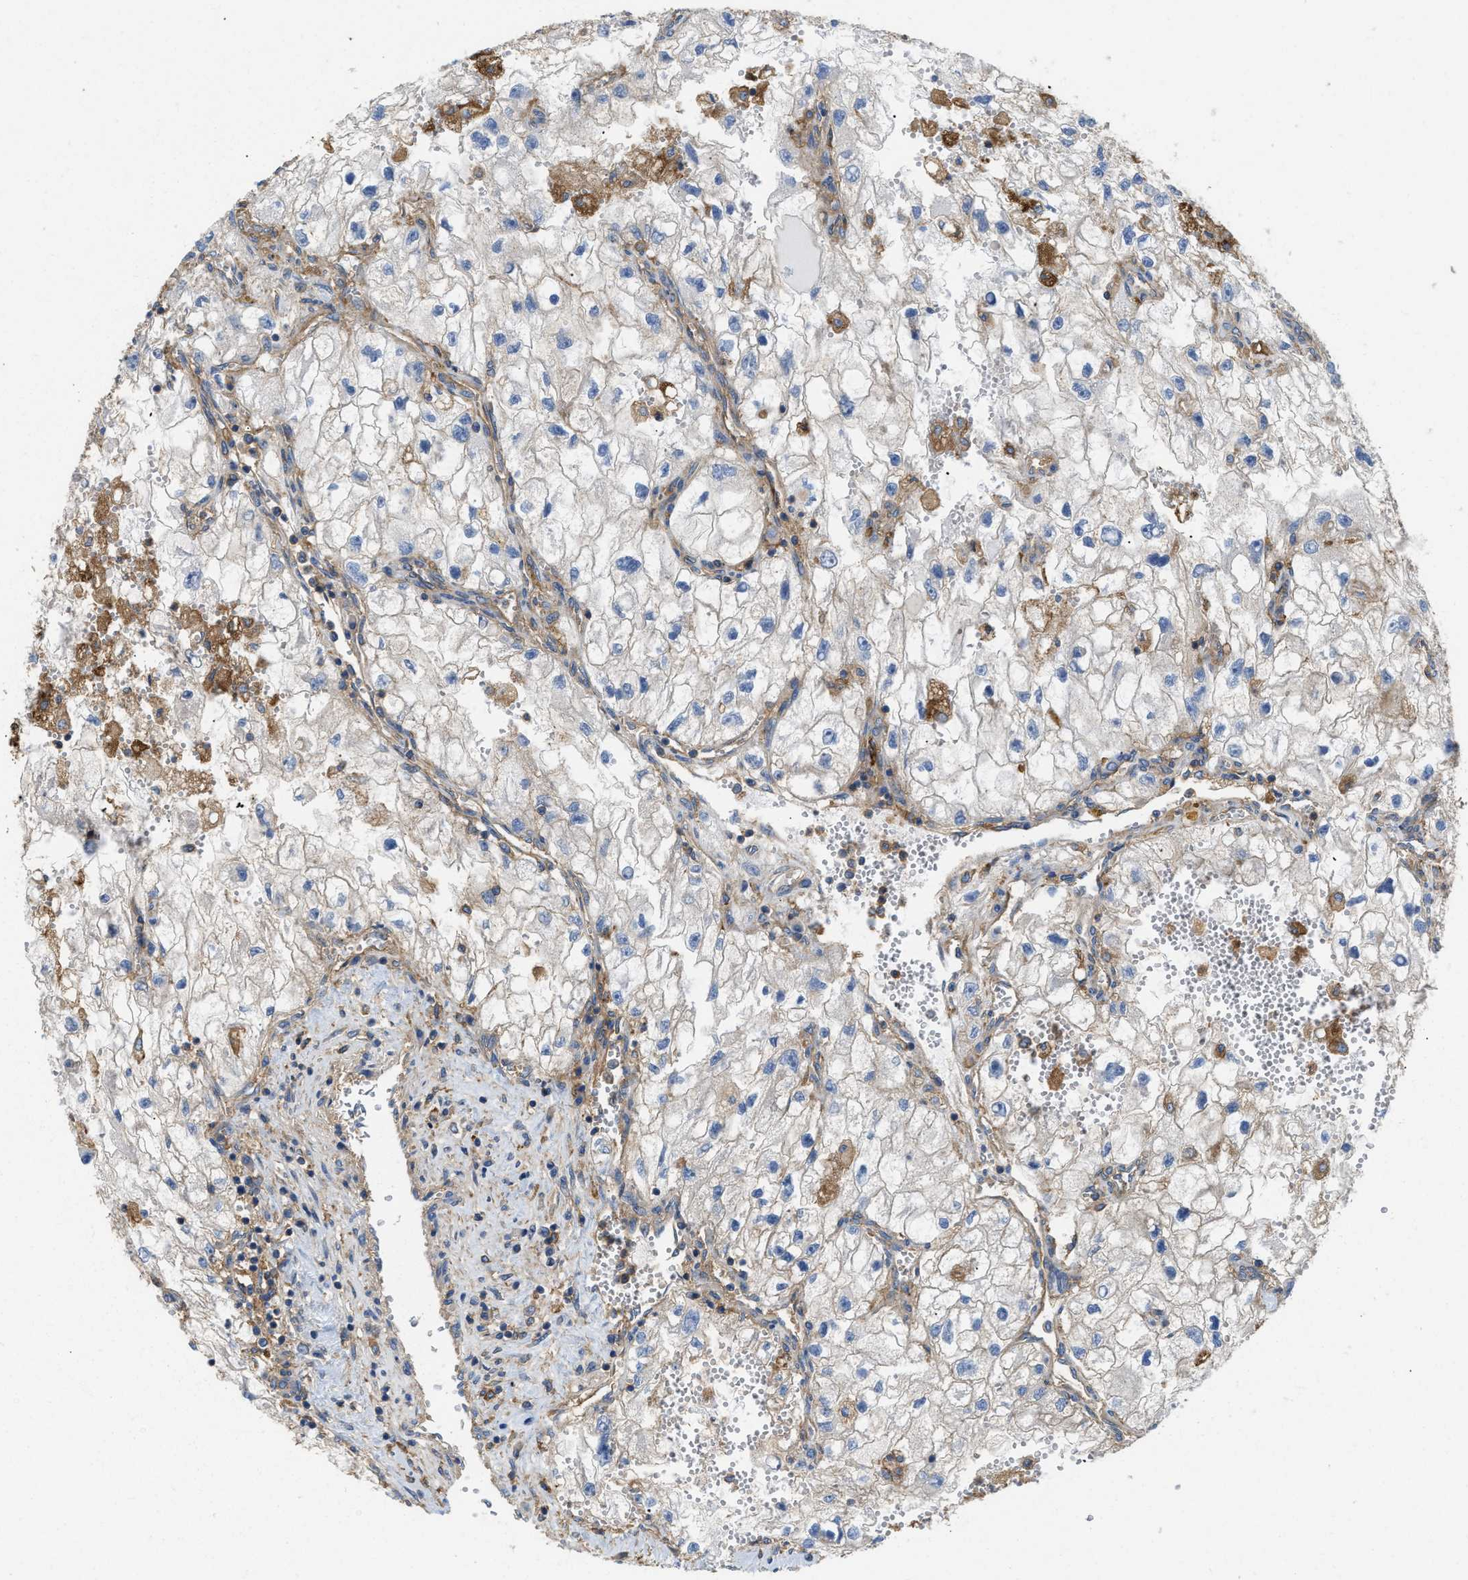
{"staining": {"intensity": "negative", "quantity": "none", "location": "none"}, "tissue": "renal cancer", "cell_type": "Tumor cells", "image_type": "cancer", "snomed": [{"axis": "morphology", "description": "Adenocarcinoma, NOS"}, {"axis": "topography", "description": "Kidney"}], "caption": "This is an IHC photomicrograph of renal adenocarcinoma. There is no positivity in tumor cells.", "gene": "GNB4", "patient": {"sex": "female", "age": 70}}